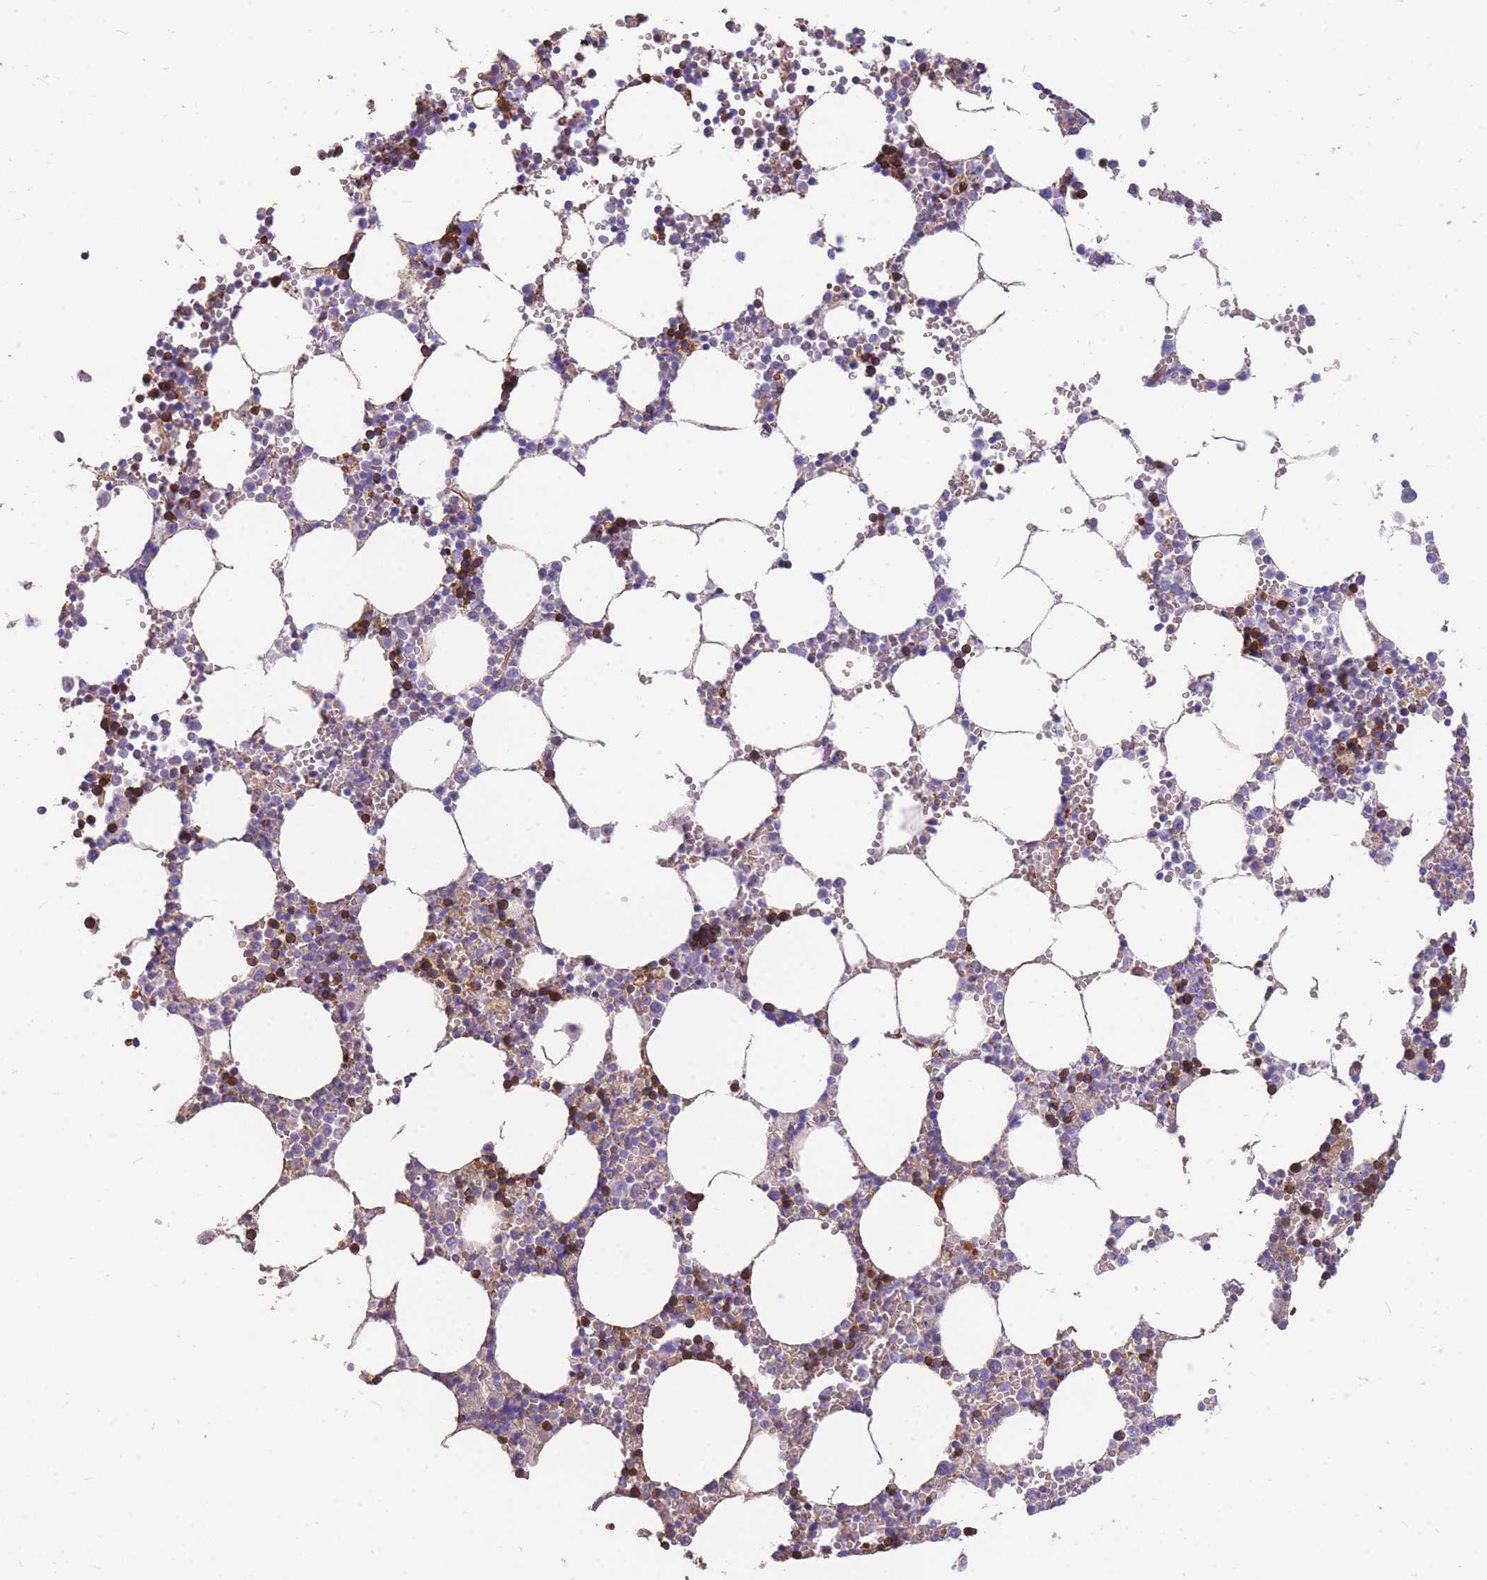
{"staining": {"intensity": "moderate", "quantity": "25%-75%", "location": "cytoplasmic/membranous"}, "tissue": "bone marrow", "cell_type": "Hematopoietic cells", "image_type": "normal", "snomed": [{"axis": "morphology", "description": "Normal tissue, NOS"}, {"axis": "topography", "description": "Bone marrow"}], "caption": "IHC of benign human bone marrow displays medium levels of moderate cytoplasmic/membranous staining in approximately 25%-75% of hematopoietic cells. The staining is performed using DAB brown chromogen to label protein expression. The nuclei are counter-stained blue using hematoxylin.", "gene": "ANKRD53", "patient": {"sex": "female", "age": 64}}